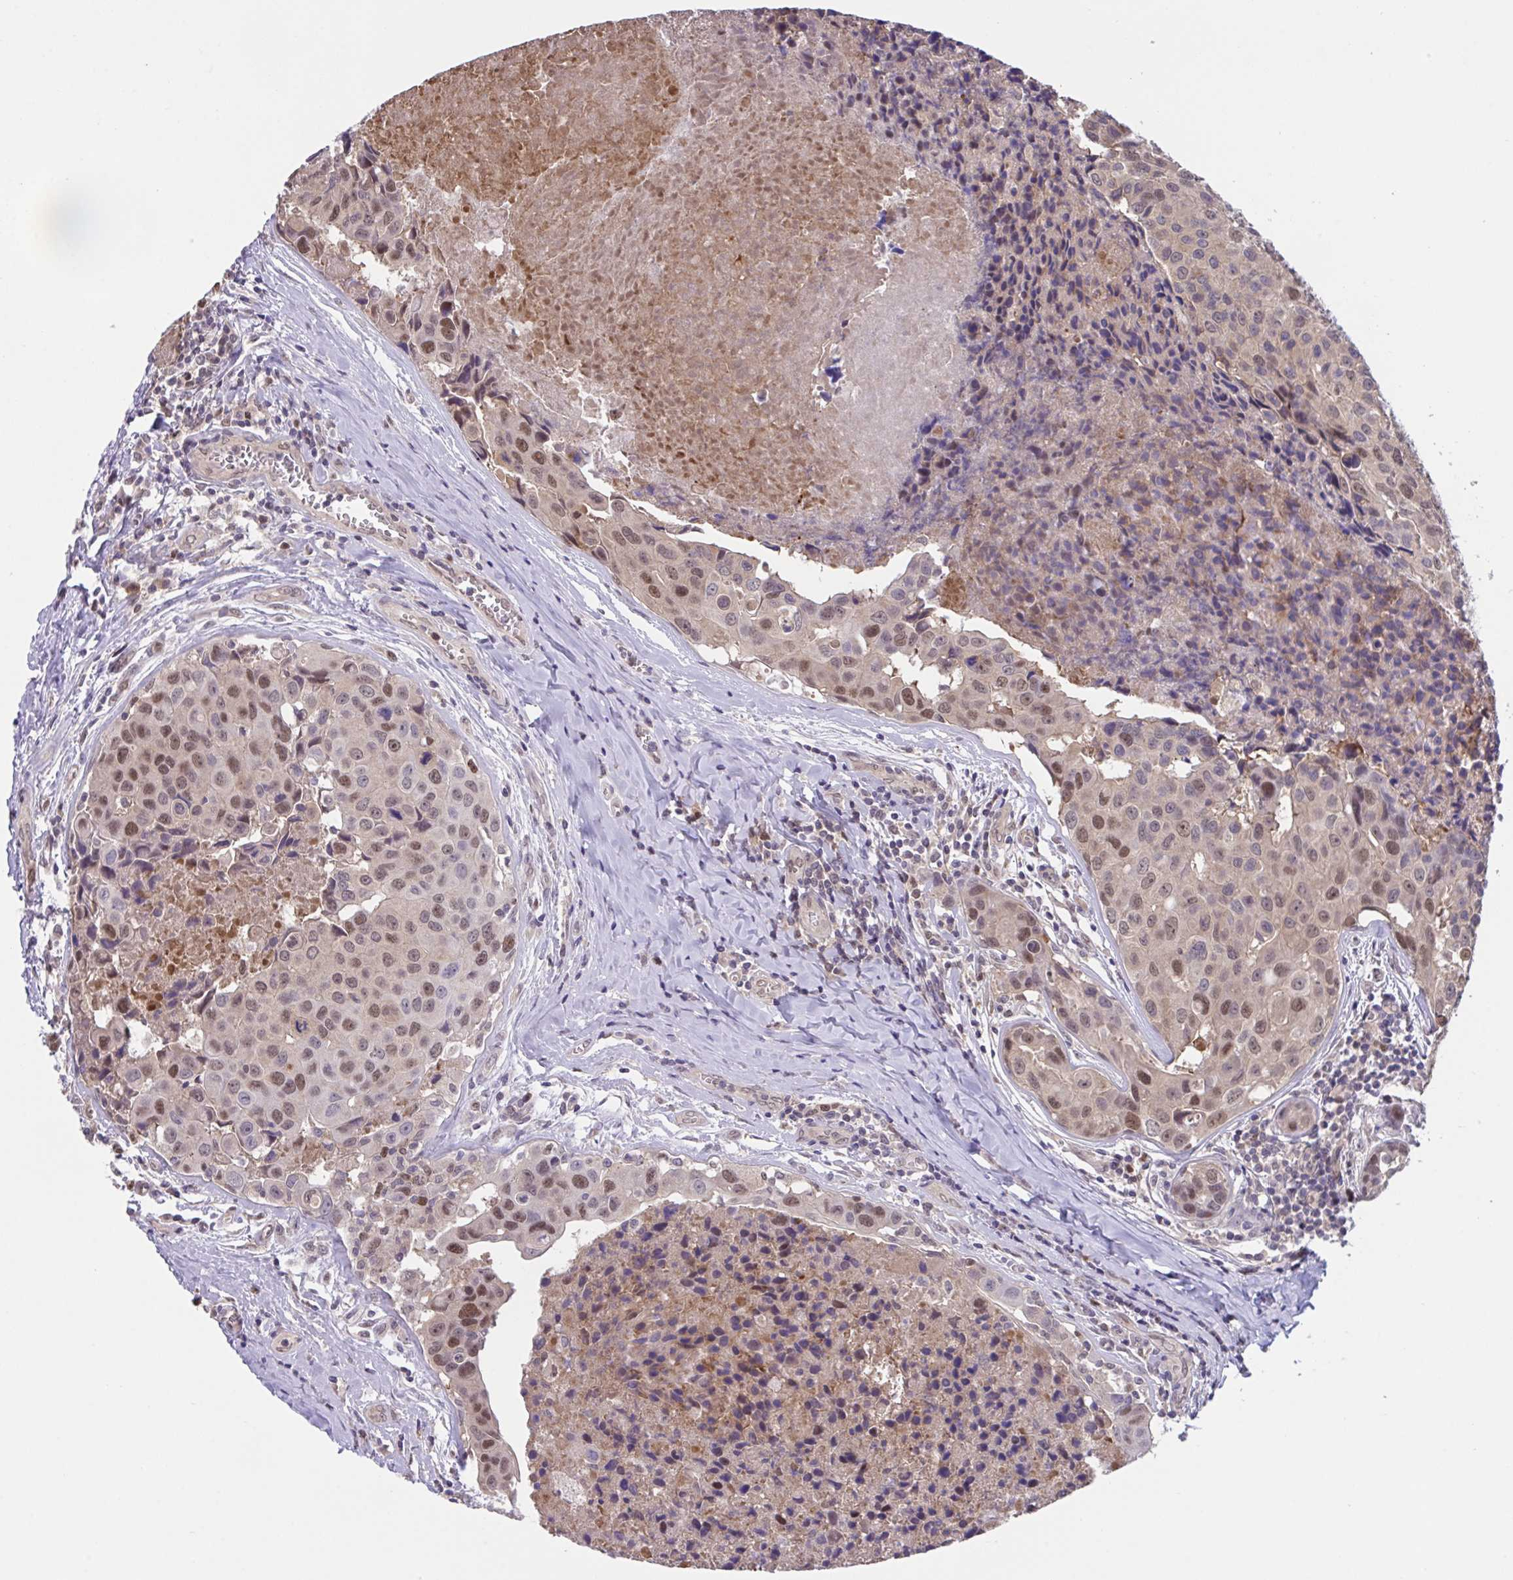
{"staining": {"intensity": "moderate", "quantity": "25%-75%", "location": "nuclear"}, "tissue": "breast cancer", "cell_type": "Tumor cells", "image_type": "cancer", "snomed": [{"axis": "morphology", "description": "Duct carcinoma"}, {"axis": "topography", "description": "Breast"}], "caption": "Moderate nuclear expression is seen in approximately 25%-75% of tumor cells in breast cancer. The protein of interest is stained brown, and the nuclei are stained in blue (DAB IHC with brightfield microscopy, high magnification).", "gene": "ZNF444", "patient": {"sex": "female", "age": 24}}